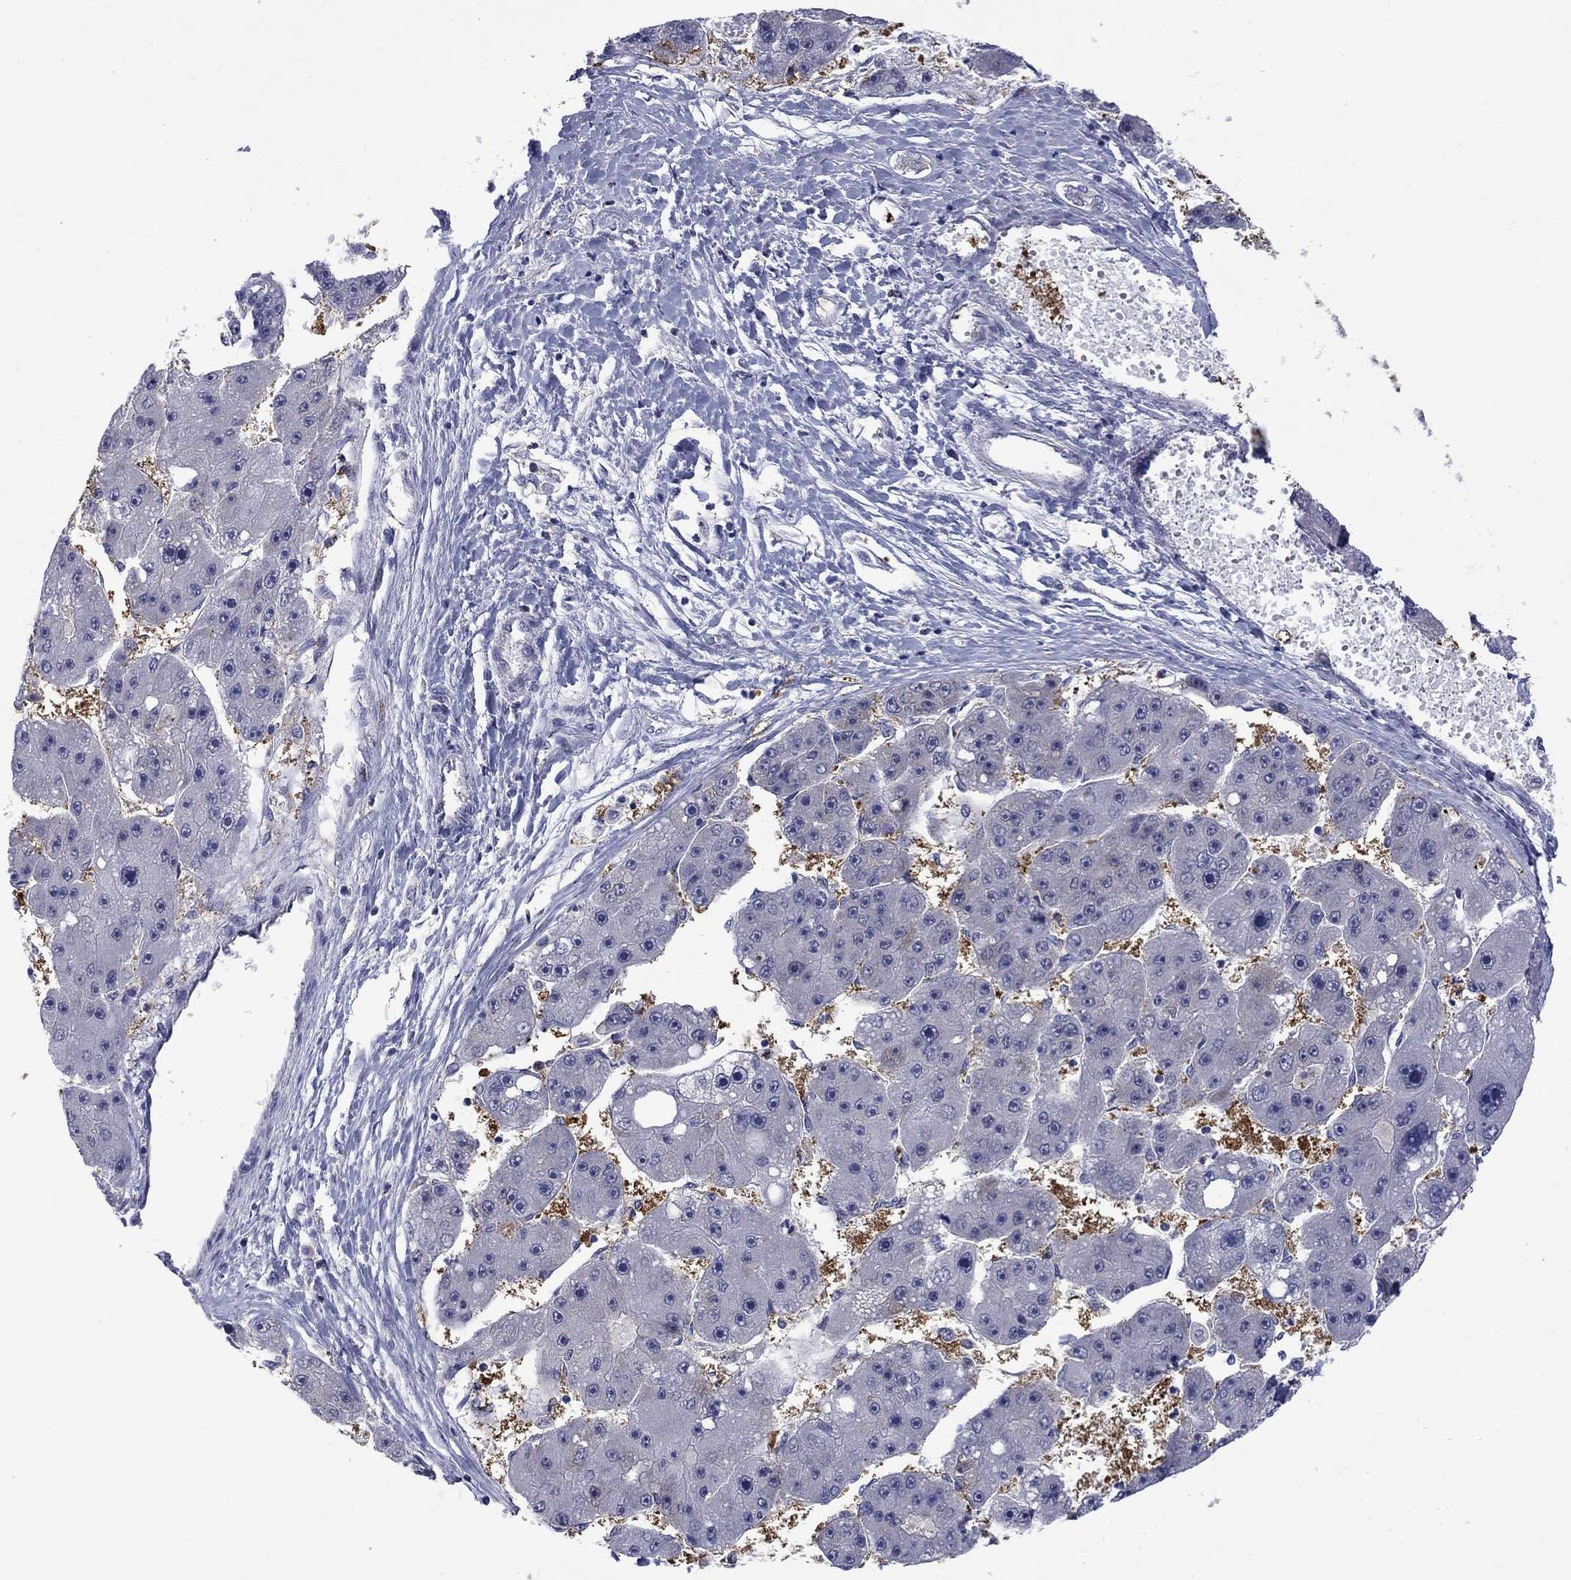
{"staining": {"intensity": "negative", "quantity": "none", "location": "none"}, "tissue": "liver cancer", "cell_type": "Tumor cells", "image_type": "cancer", "snomed": [{"axis": "morphology", "description": "Carcinoma, Hepatocellular, NOS"}, {"axis": "topography", "description": "Liver"}], "caption": "The immunohistochemistry micrograph has no significant expression in tumor cells of liver cancer tissue. The staining is performed using DAB brown chromogen with nuclei counter-stained in using hematoxylin.", "gene": "HKDC1", "patient": {"sex": "female", "age": 61}}